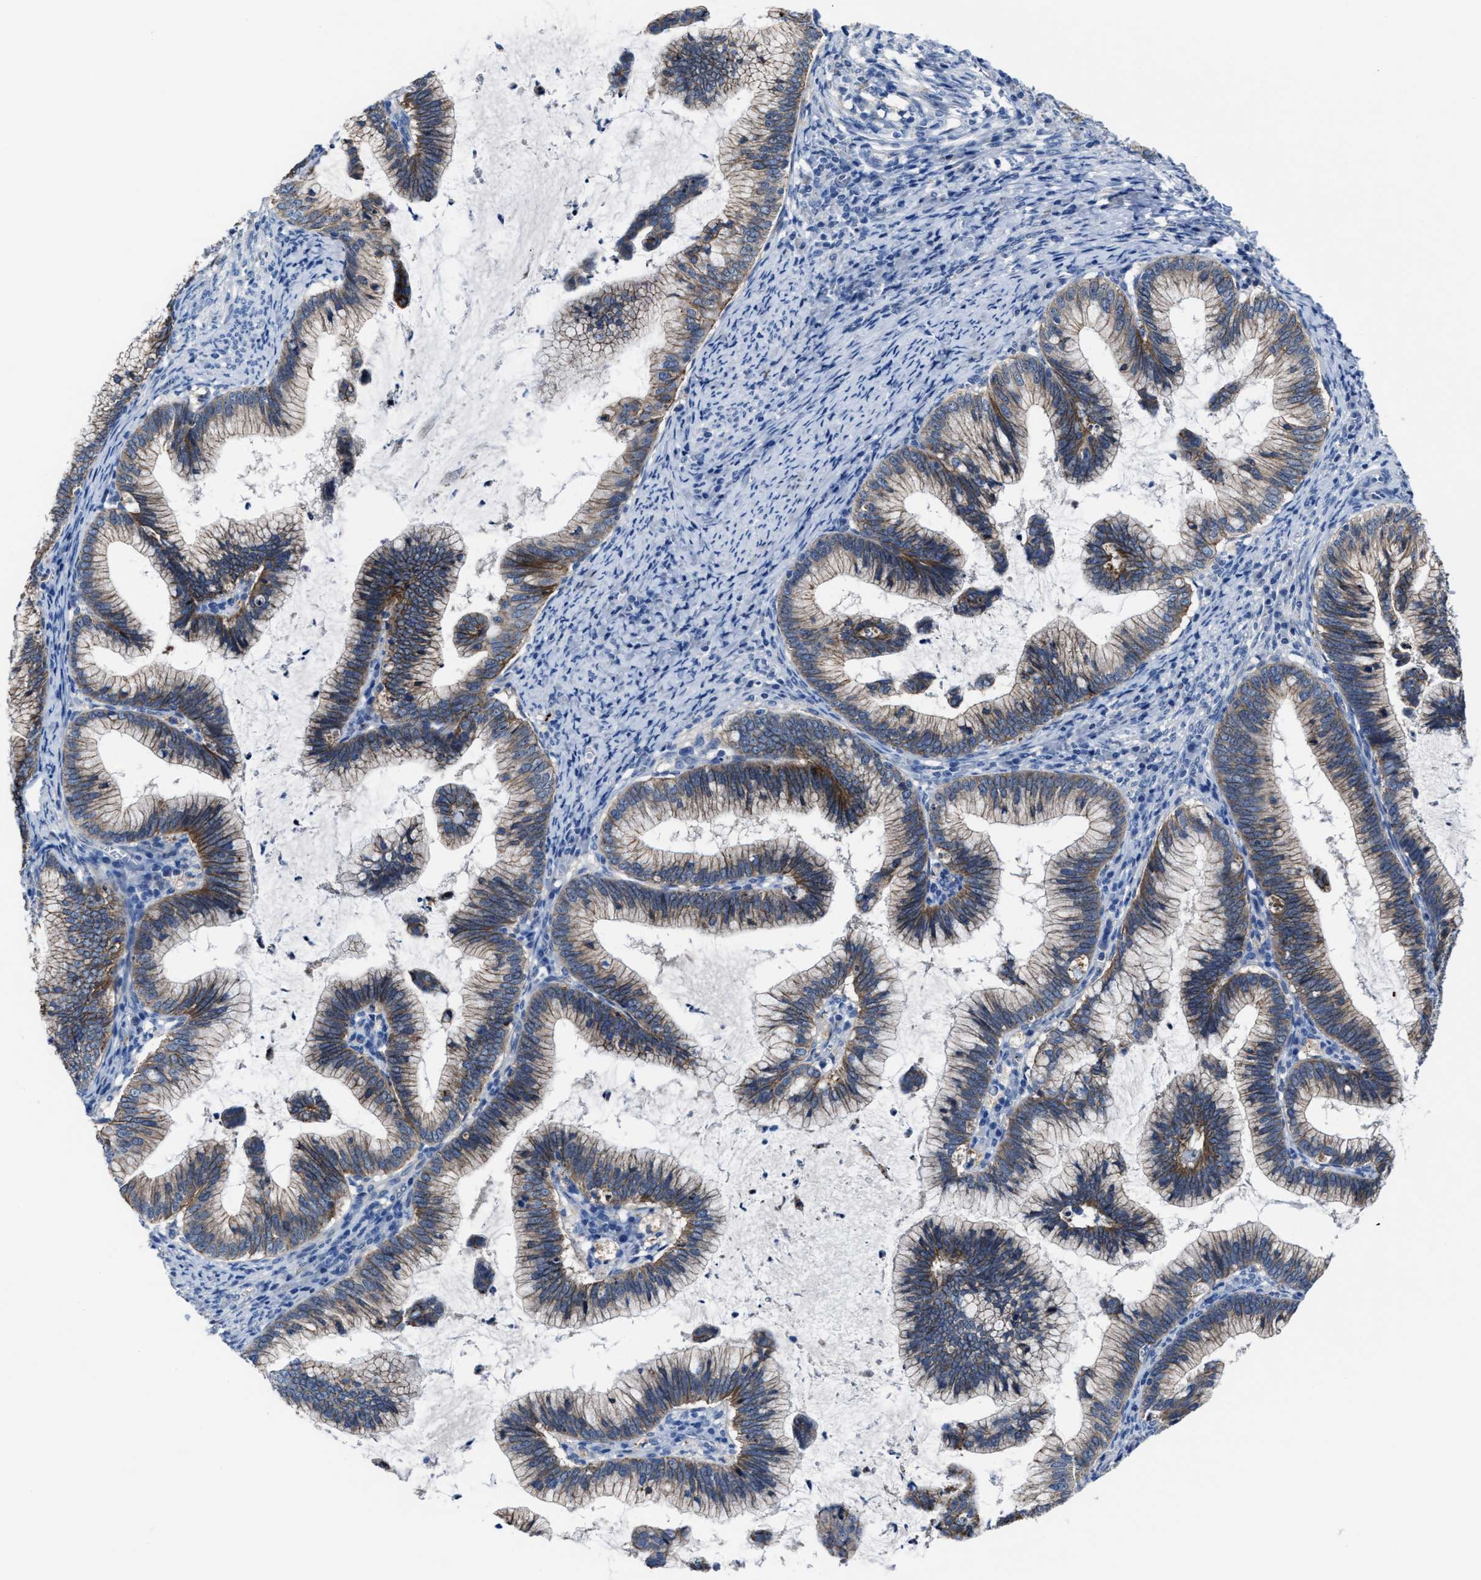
{"staining": {"intensity": "weak", "quantity": "25%-75%", "location": "cytoplasmic/membranous"}, "tissue": "cervical cancer", "cell_type": "Tumor cells", "image_type": "cancer", "snomed": [{"axis": "morphology", "description": "Adenocarcinoma, NOS"}, {"axis": "topography", "description": "Cervix"}], "caption": "Adenocarcinoma (cervical) was stained to show a protein in brown. There is low levels of weak cytoplasmic/membranous expression in approximately 25%-75% of tumor cells.", "gene": "GHITM", "patient": {"sex": "female", "age": 36}}